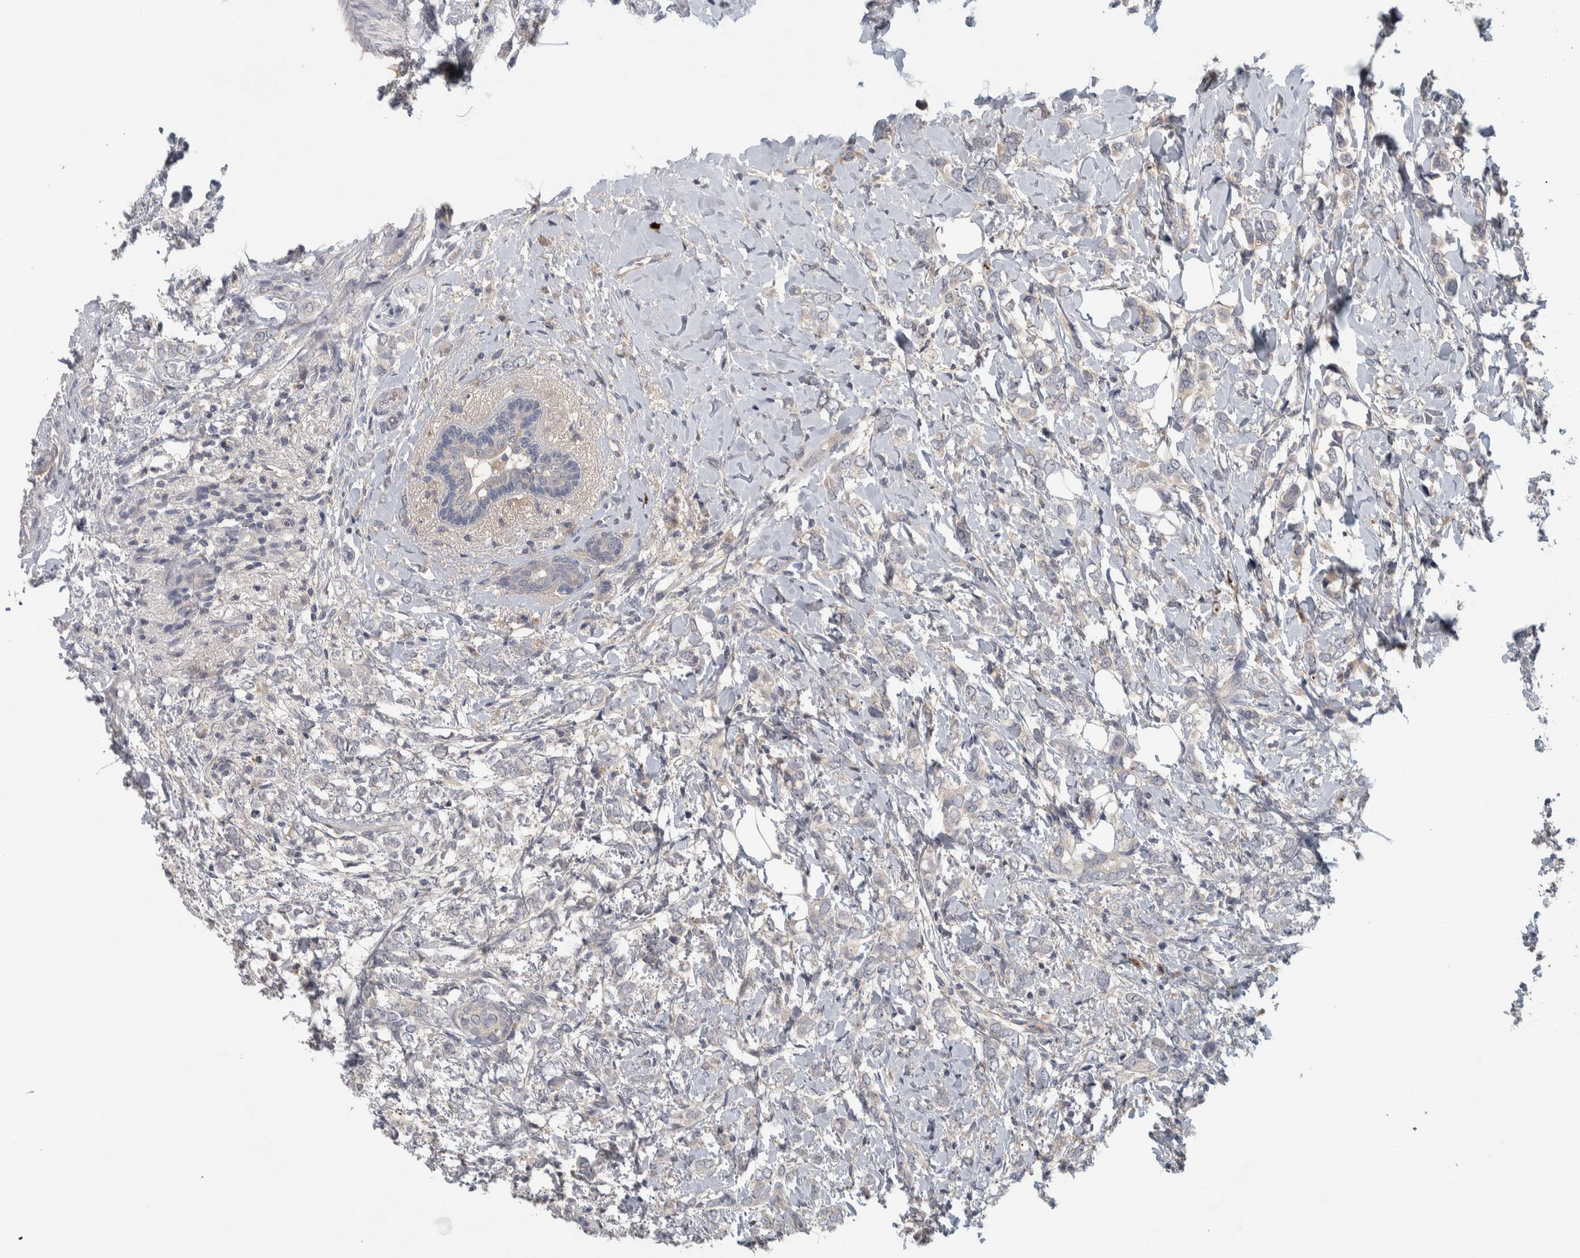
{"staining": {"intensity": "negative", "quantity": "none", "location": "none"}, "tissue": "breast cancer", "cell_type": "Tumor cells", "image_type": "cancer", "snomed": [{"axis": "morphology", "description": "Normal tissue, NOS"}, {"axis": "morphology", "description": "Lobular carcinoma"}, {"axis": "topography", "description": "Breast"}], "caption": "Tumor cells show no significant positivity in breast lobular carcinoma.", "gene": "ADPRM", "patient": {"sex": "female", "age": 47}}